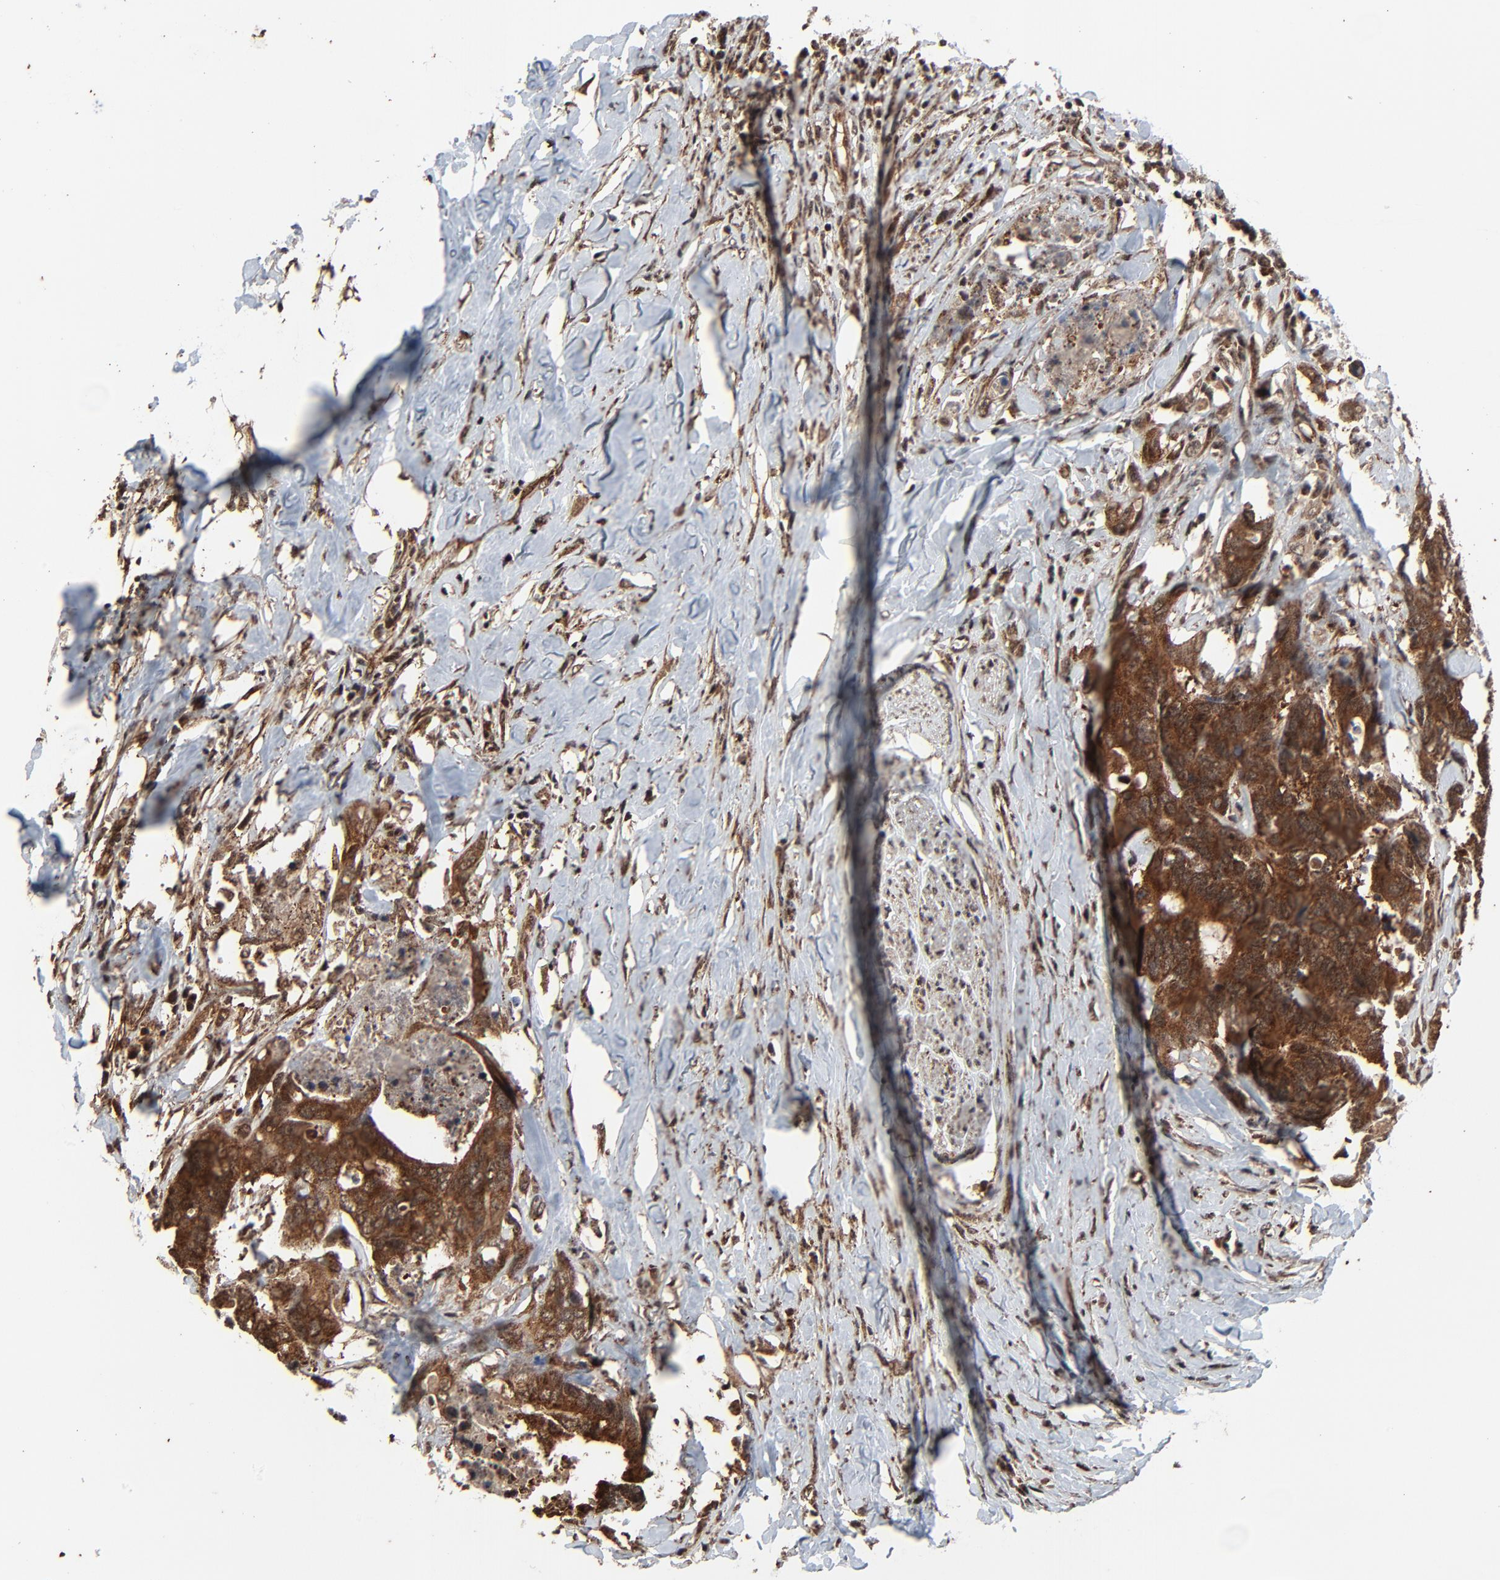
{"staining": {"intensity": "moderate", "quantity": ">75%", "location": "cytoplasmic/membranous,nuclear"}, "tissue": "colorectal cancer", "cell_type": "Tumor cells", "image_type": "cancer", "snomed": [{"axis": "morphology", "description": "Adenocarcinoma, NOS"}, {"axis": "topography", "description": "Rectum"}], "caption": "The immunohistochemical stain highlights moderate cytoplasmic/membranous and nuclear expression in tumor cells of adenocarcinoma (colorectal) tissue. Using DAB (brown) and hematoxylin (blue) stains, captured at high magnification using brightfield microscopy.", "gene": "RHOJ", "patient": {"sex": "male", "age": 55}}